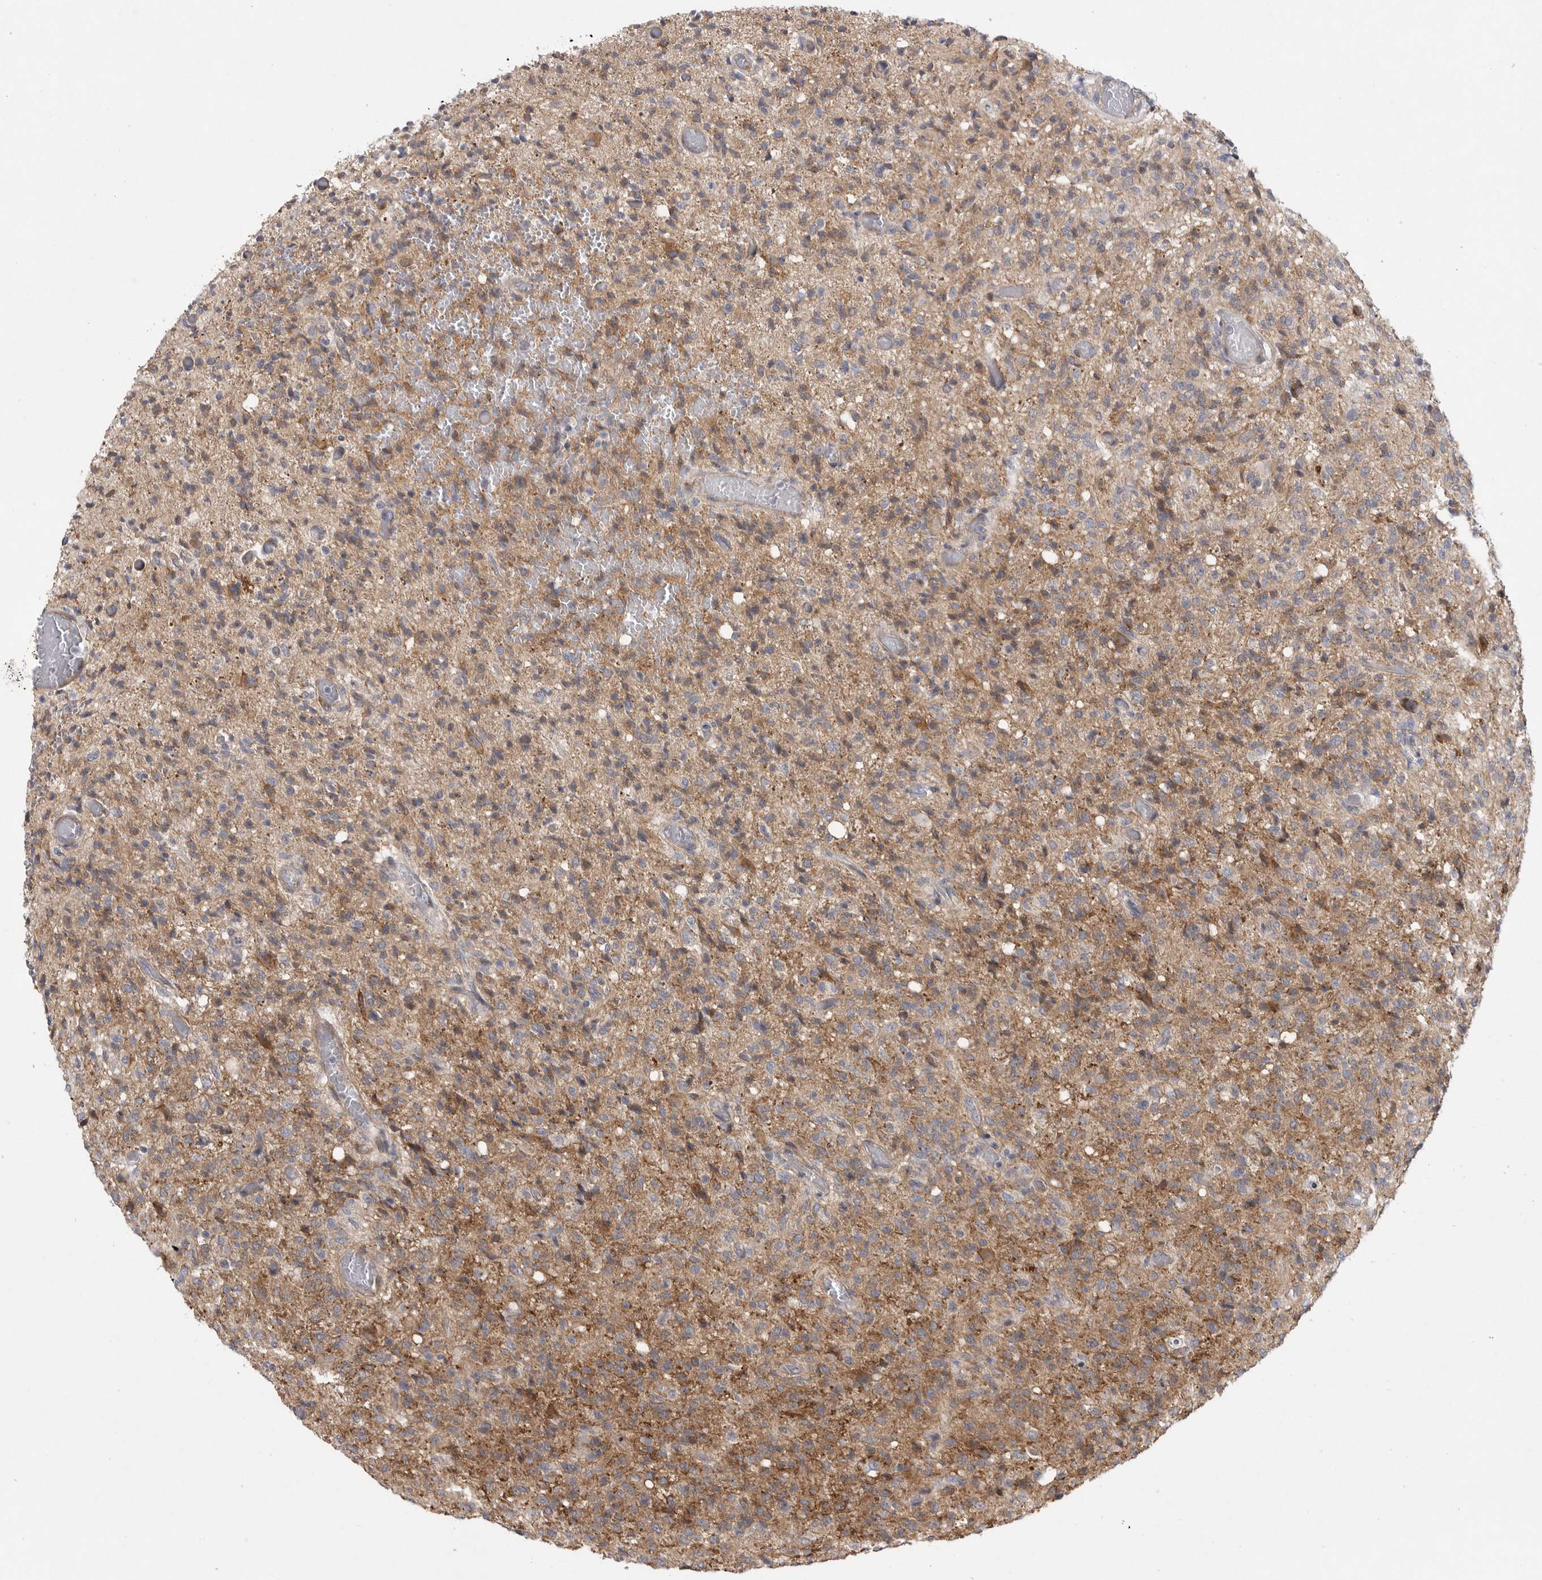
{"staining": {"intensity": "moderate", "quantity": ">75%", "location": "cytoplasmic/membranous"}, "tissue": "glioma", "cell_type": "Tumor cells", "image_type": "cancer", "snomed": [{"axis": "morphology", "description": "Glioma, malignant, High grade"}, {"axis": "topography", "description": "Brain"}], "caption": "A medium amount of moderate cytoplasmic/membranous positivity is appreciated in about >75% of tumor cells in high-grade glioma (malignant) tissue.", "gene": "FBXO43", "patient": {"sex": "female", "age": 57}}